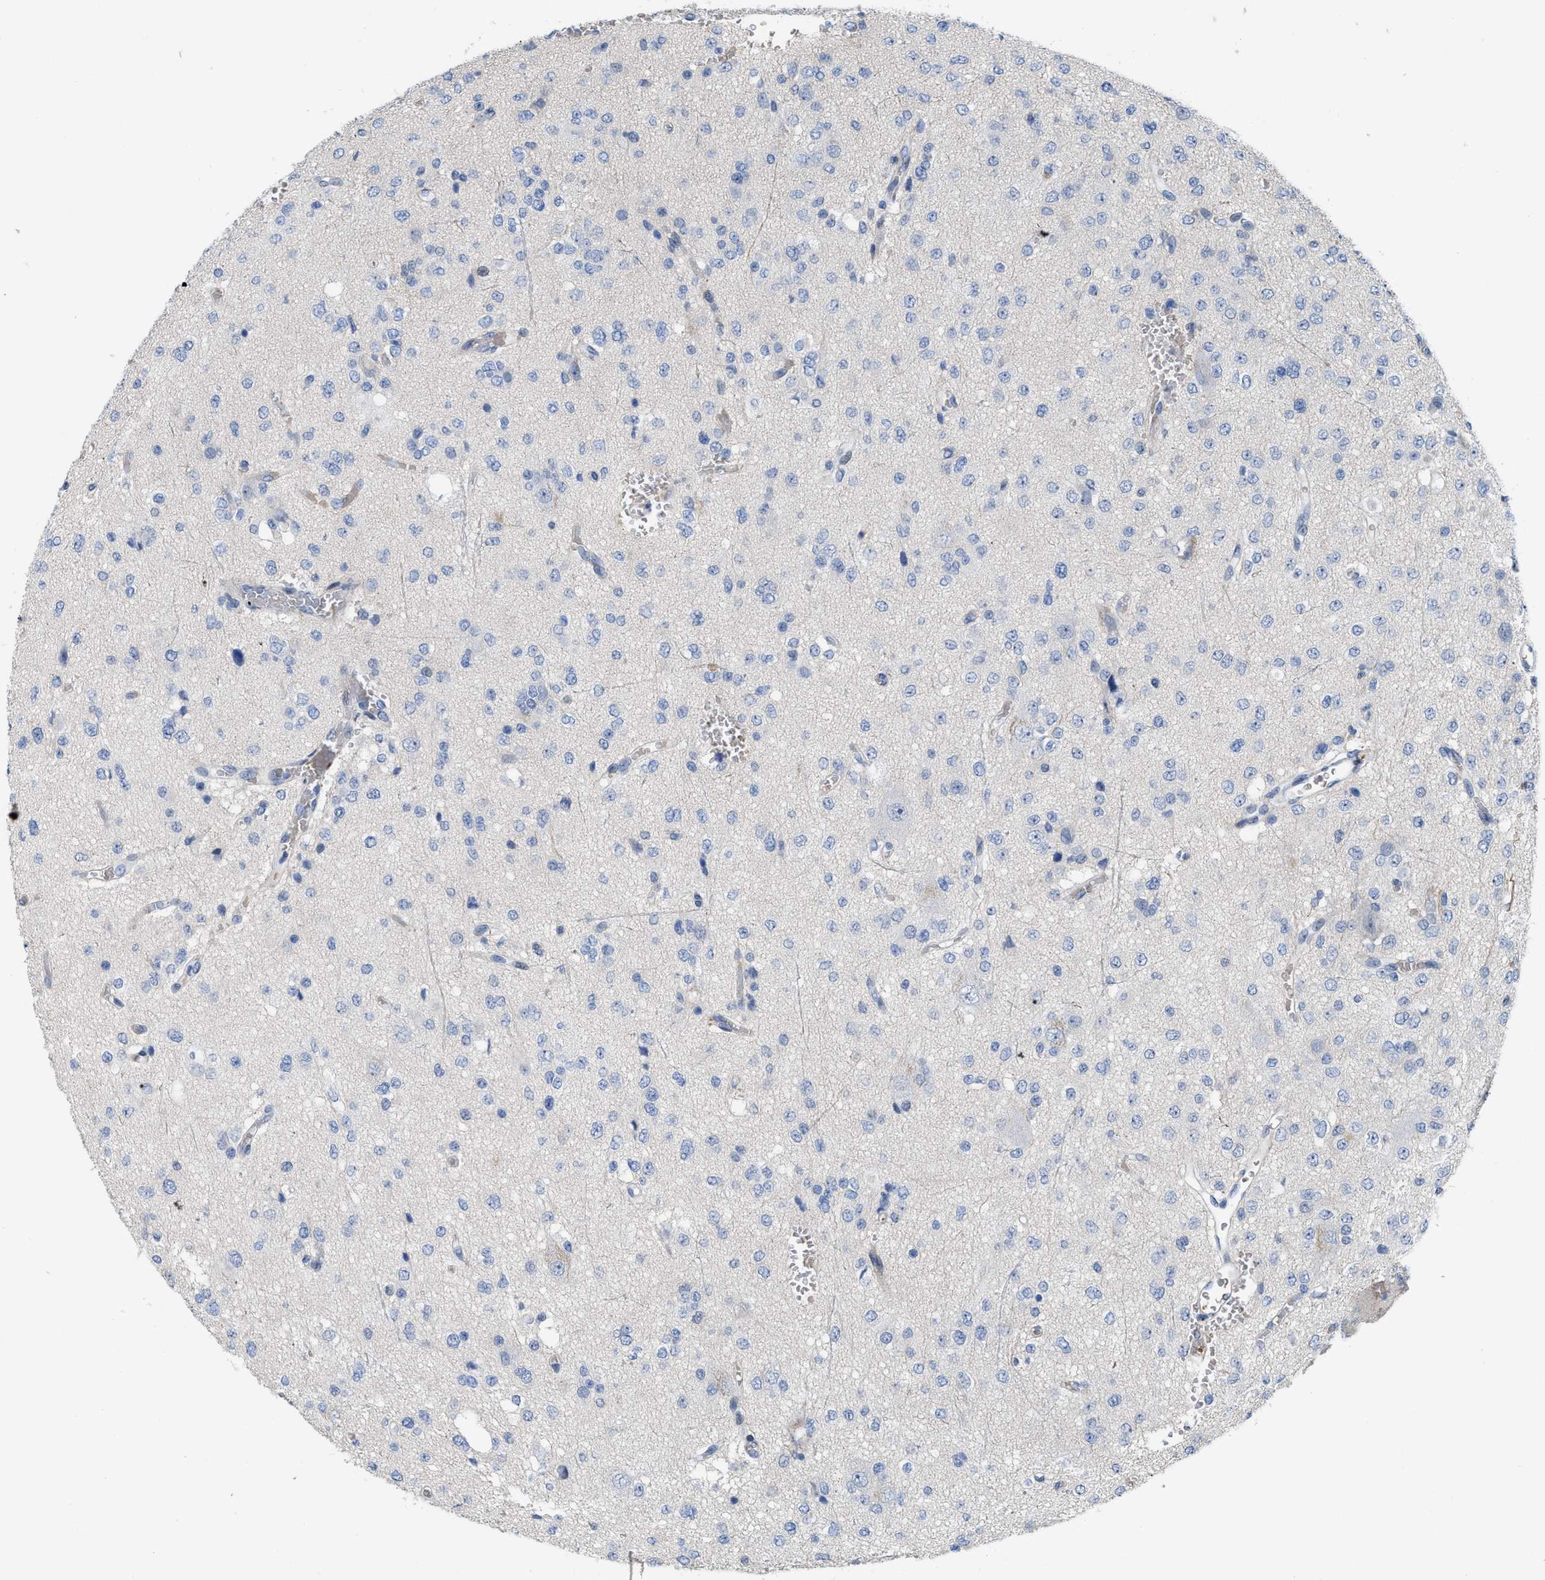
{"staining": {"intensity": "negative", "quantity": "none", "location": "none"}, "tissue": "glioma", "cell_type": "Tumor cells", "image_type": "cancer", "snomed": [{"axis": "morphology", "description": "Glioma, malignant, Low grade"}, {"axis": "topography", "description": "Brain"}], "caption": "This histopathology image is of glioma stained with IHC to label a protein in brown with the nuclei are counter-stained blue. There is no staining in tumor cells. The staining is performed using DAB (3,3'-diaminobenzidine) brown chromogen with nuclei counter-stained in using hematoxylin.", "gene": "POLR1F", "patient": {"sex": "male", "age": 38}}